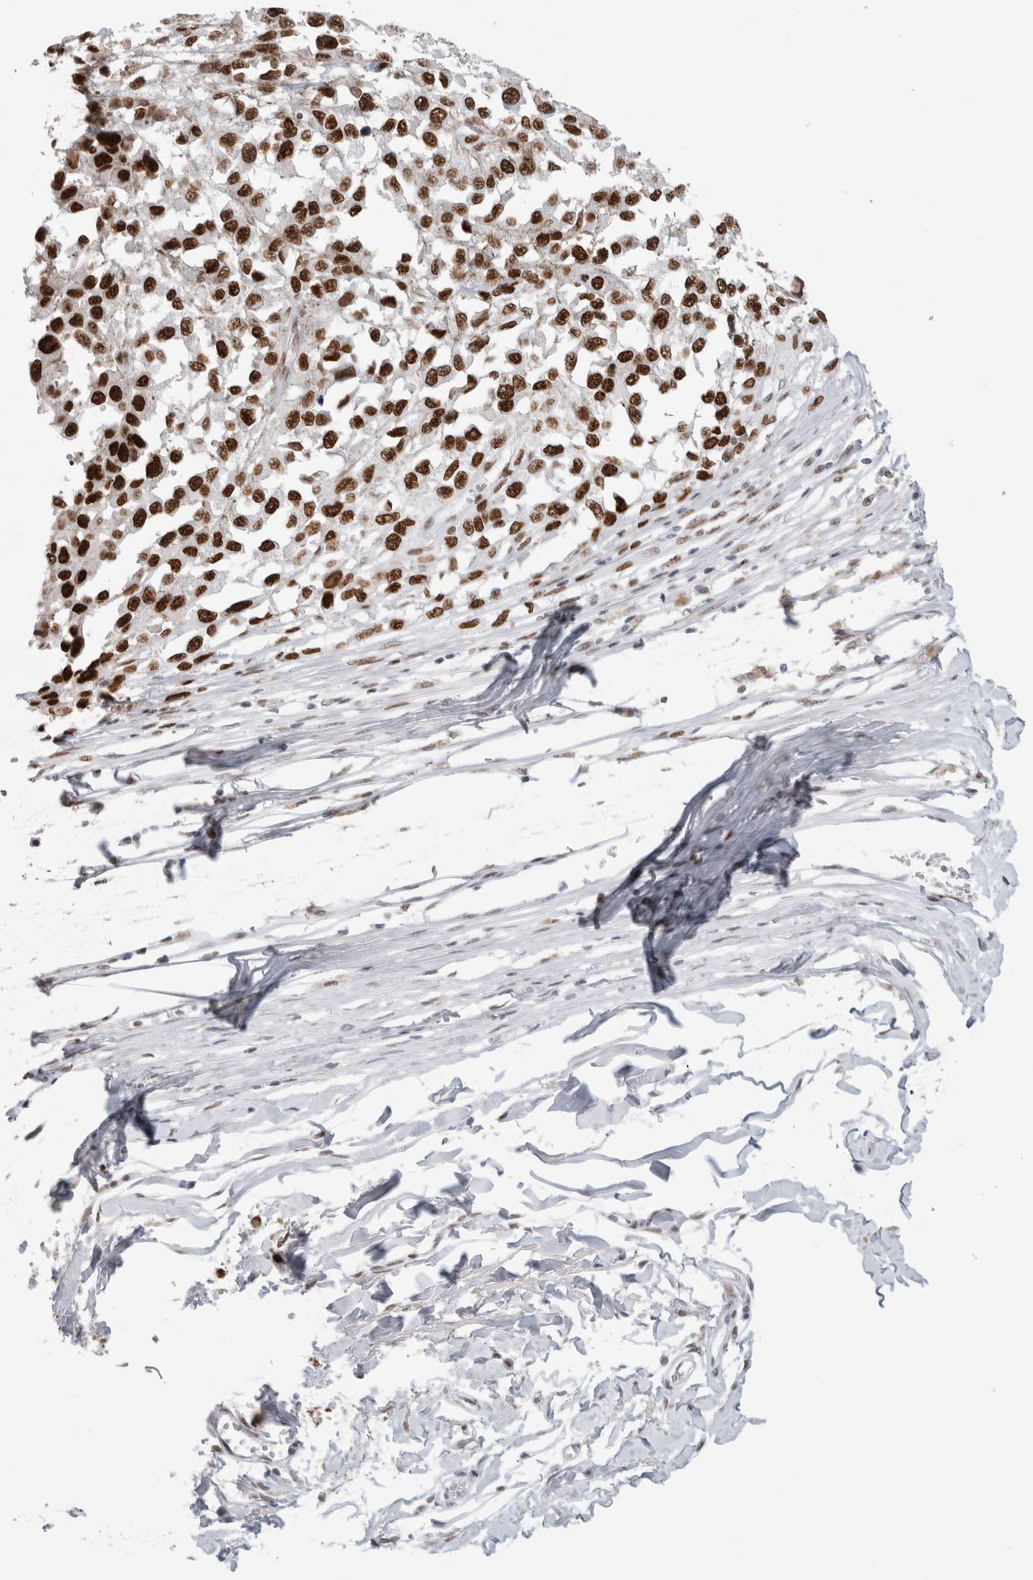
{"staining": {"intensity": "strong", "quantity": ">75%", "location": "nuclear"}, "tissue": "melanoma", "cell_type": "Tumor cells", "image_type": "cancer", "snomed": [{"axis": "morphology", "description": "Malignant melanoma, Metastatic site"}, {"axis": "topography", "description": "Lymph node"}], "caption": "High-power microscopy captured an immunohistochemistry (IHC) photomicrograph of melanoma, revealing strong nuclear positivity in approximately >75% of tumor cells.", "gene": "SMARCC1", "patient": {"sex": "male", "age": 59}}